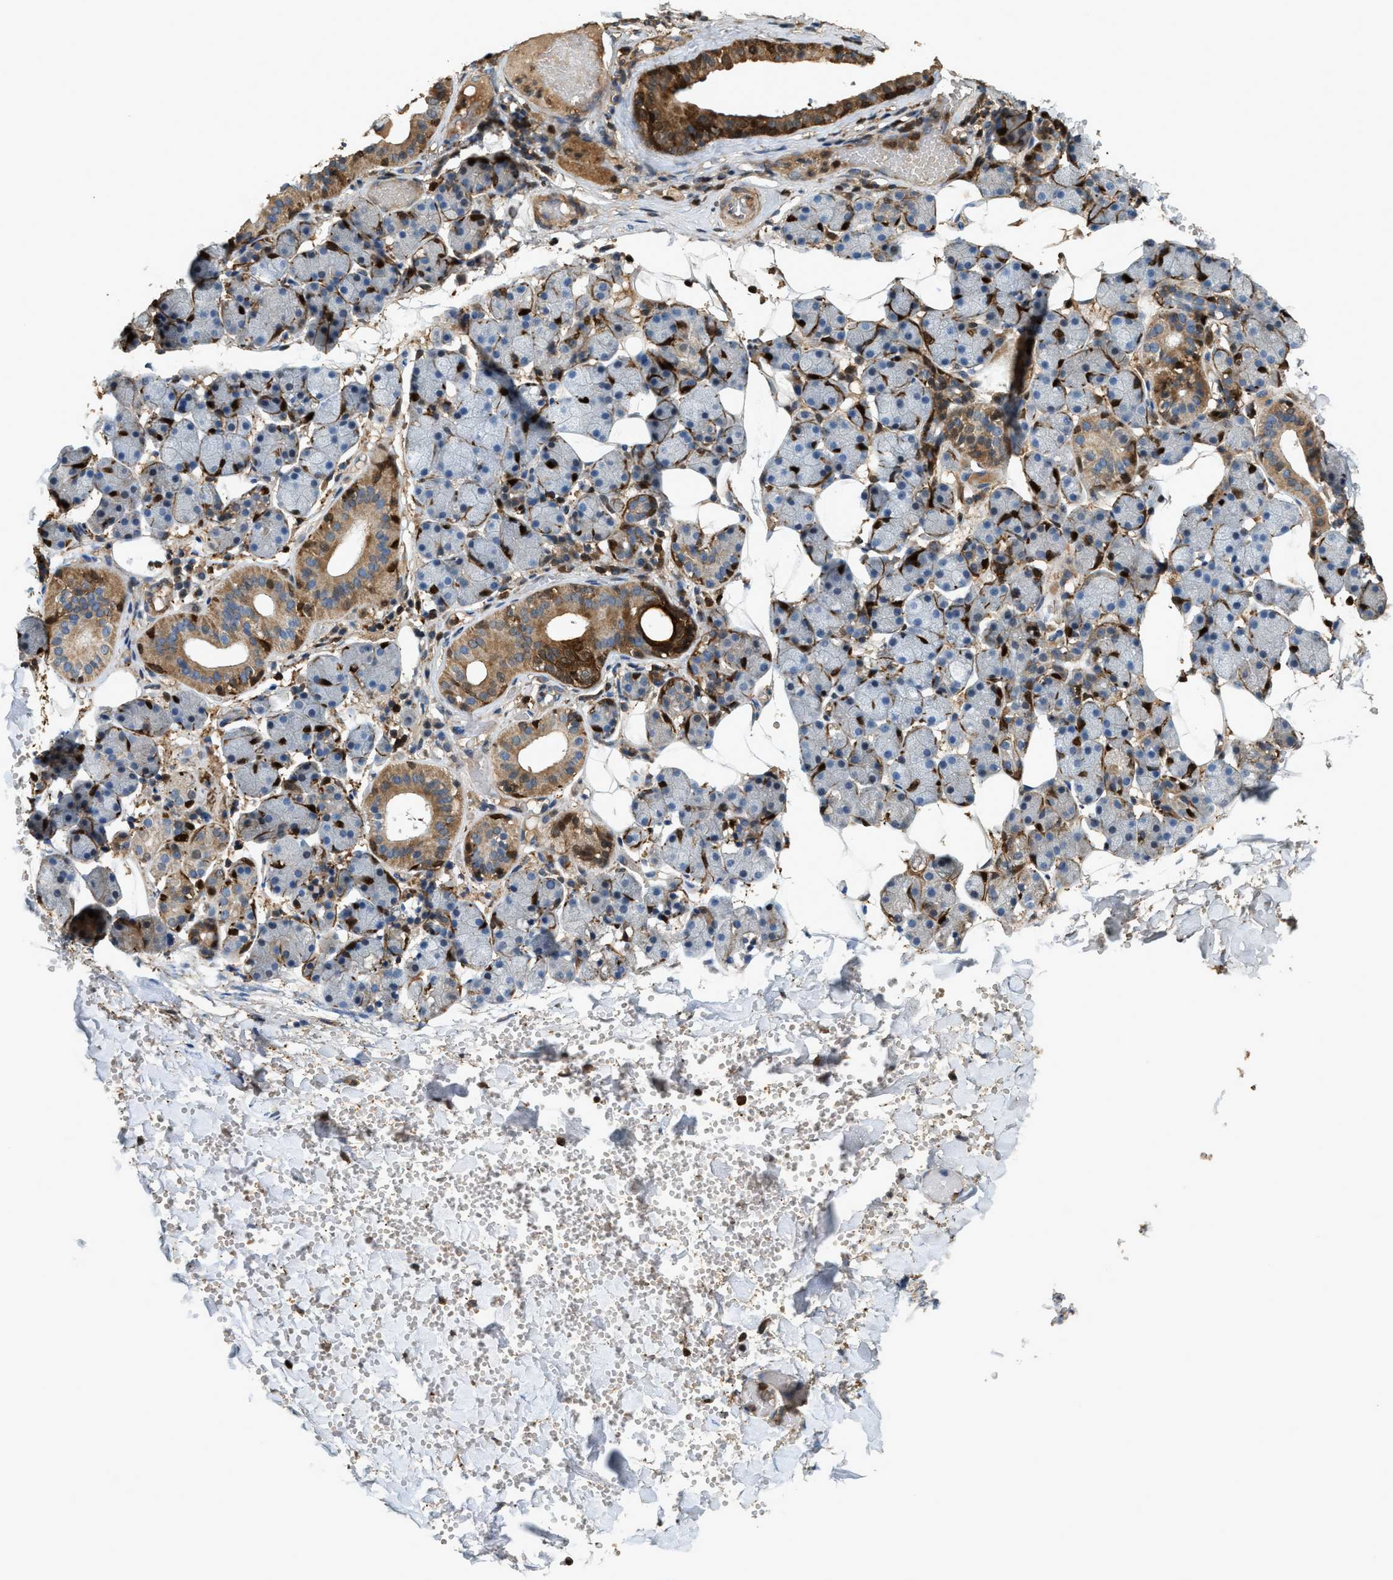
{"staining": {"intensity": "moderate", "quantity": "25%-75%", "location": "cytoplasmic/membranous"}, "tissue": "salivary gland", "cell_type": "Glandular cells", "image_type": "normal", "snomed": [{"axis": "morphology", "description": "Normal tissue, NOS"}, {"axis": "topography", "description": "Salivary gland"}], "caption": "Moderate cytoplasmic/membranous positivity for a protein is seen in approximately 25%-75% of glandular cells of benign salivary gland using IHC.", "gene": "SERPINB5", "patient": {"sex": "female", "age": 33}}